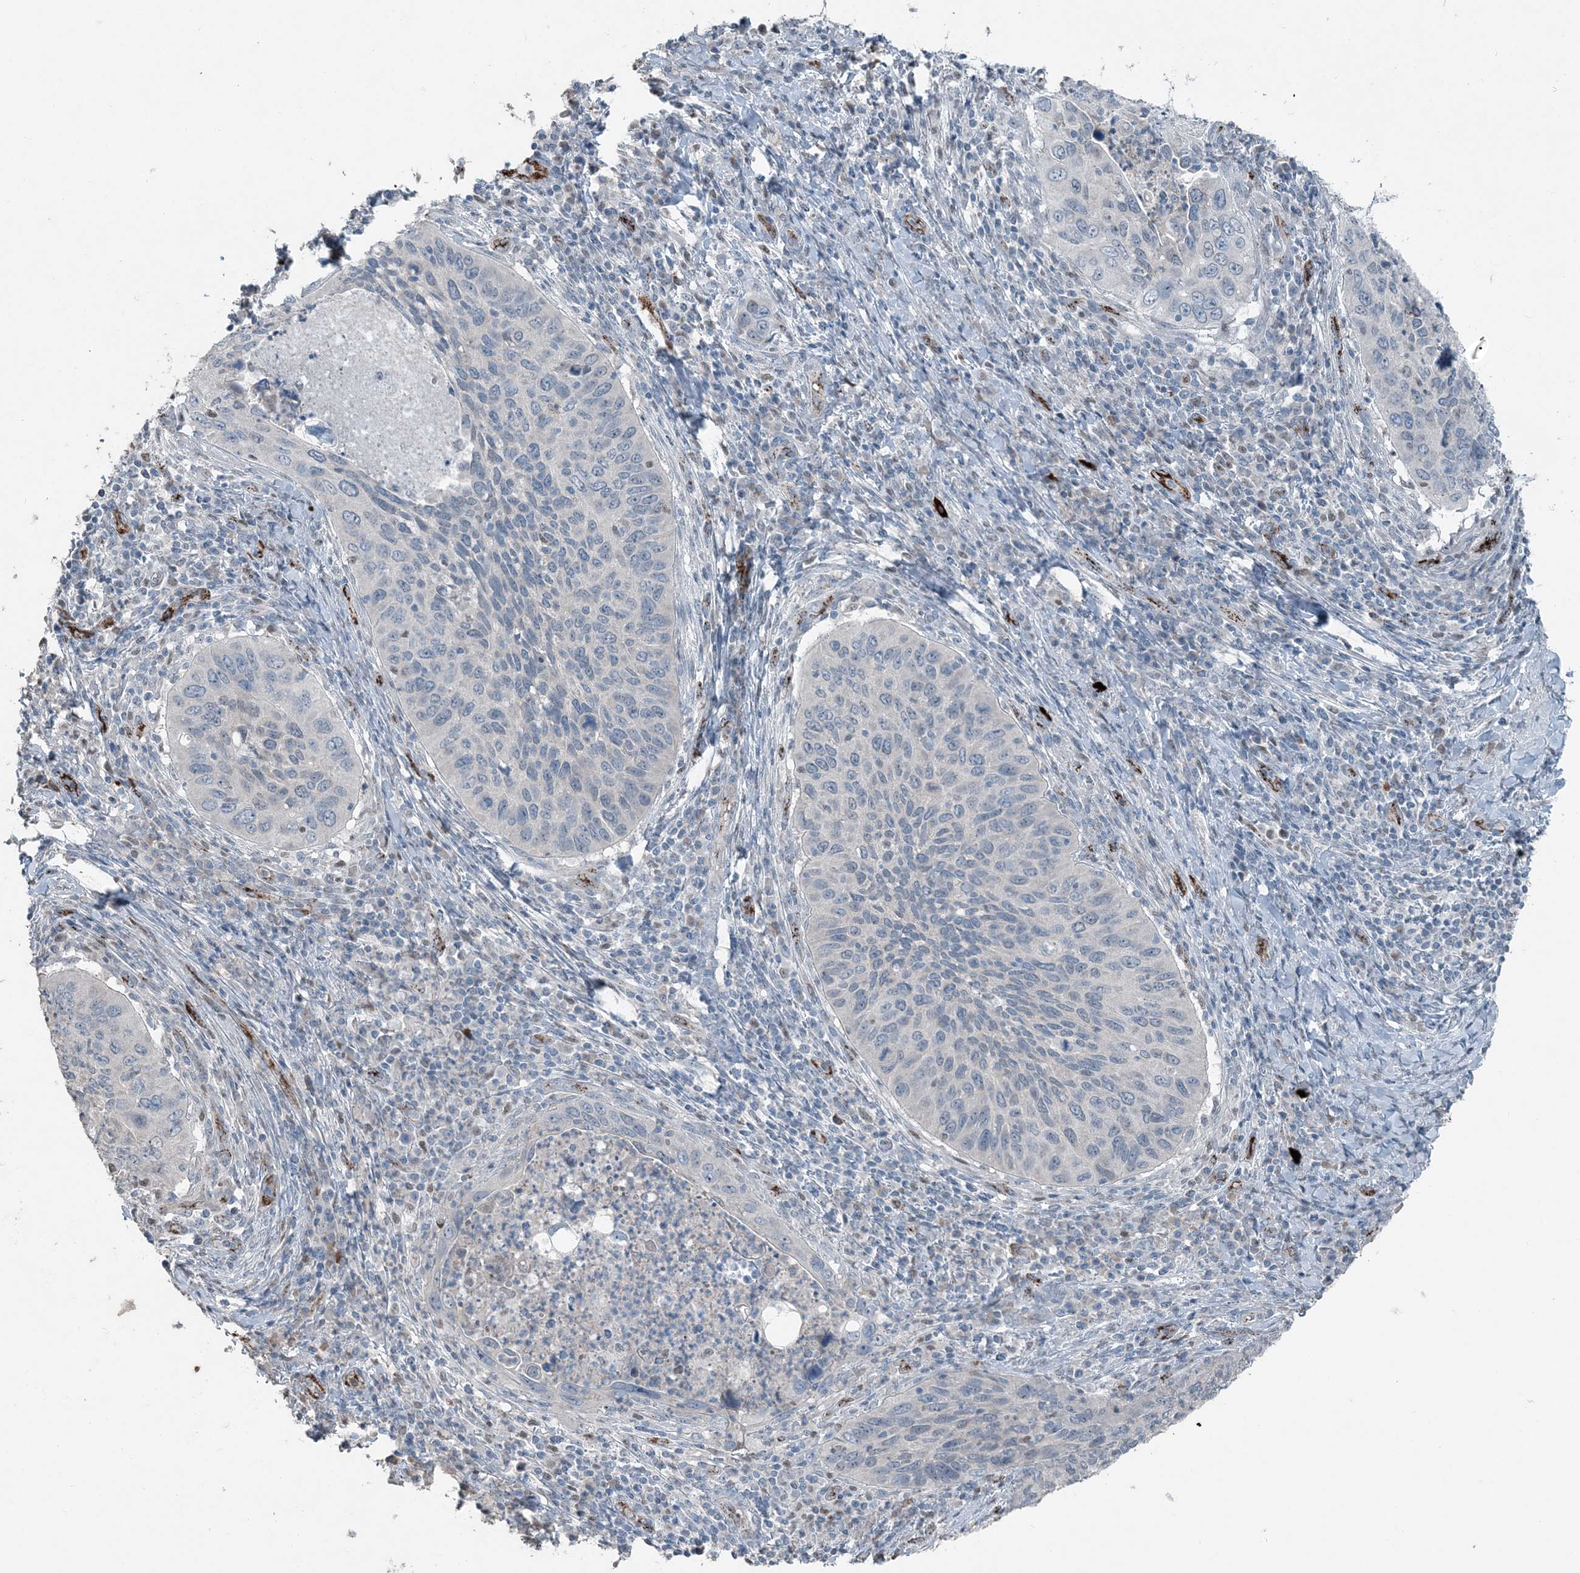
{"staining": {"intensity": "negative", "quantity": "none", "location": "none"}, "tissue": "cervical cancer", "cell_type": "Tumor cells", "image_type": "cancer", "snomed": [{"axis": "morphology", "description": "Squamous cell carcinoma, NOS"}, {"axis": "topography", "description": "Cervix"}], "caption": "Immunohistochemistry image of neoplastic tissue: squamous cell carcinoma (cervical) stained with DAB displays no significant protein expression in tumor cells.", "gene": "ELOVL7", "patient": {"sex": "female", "age": 38}}